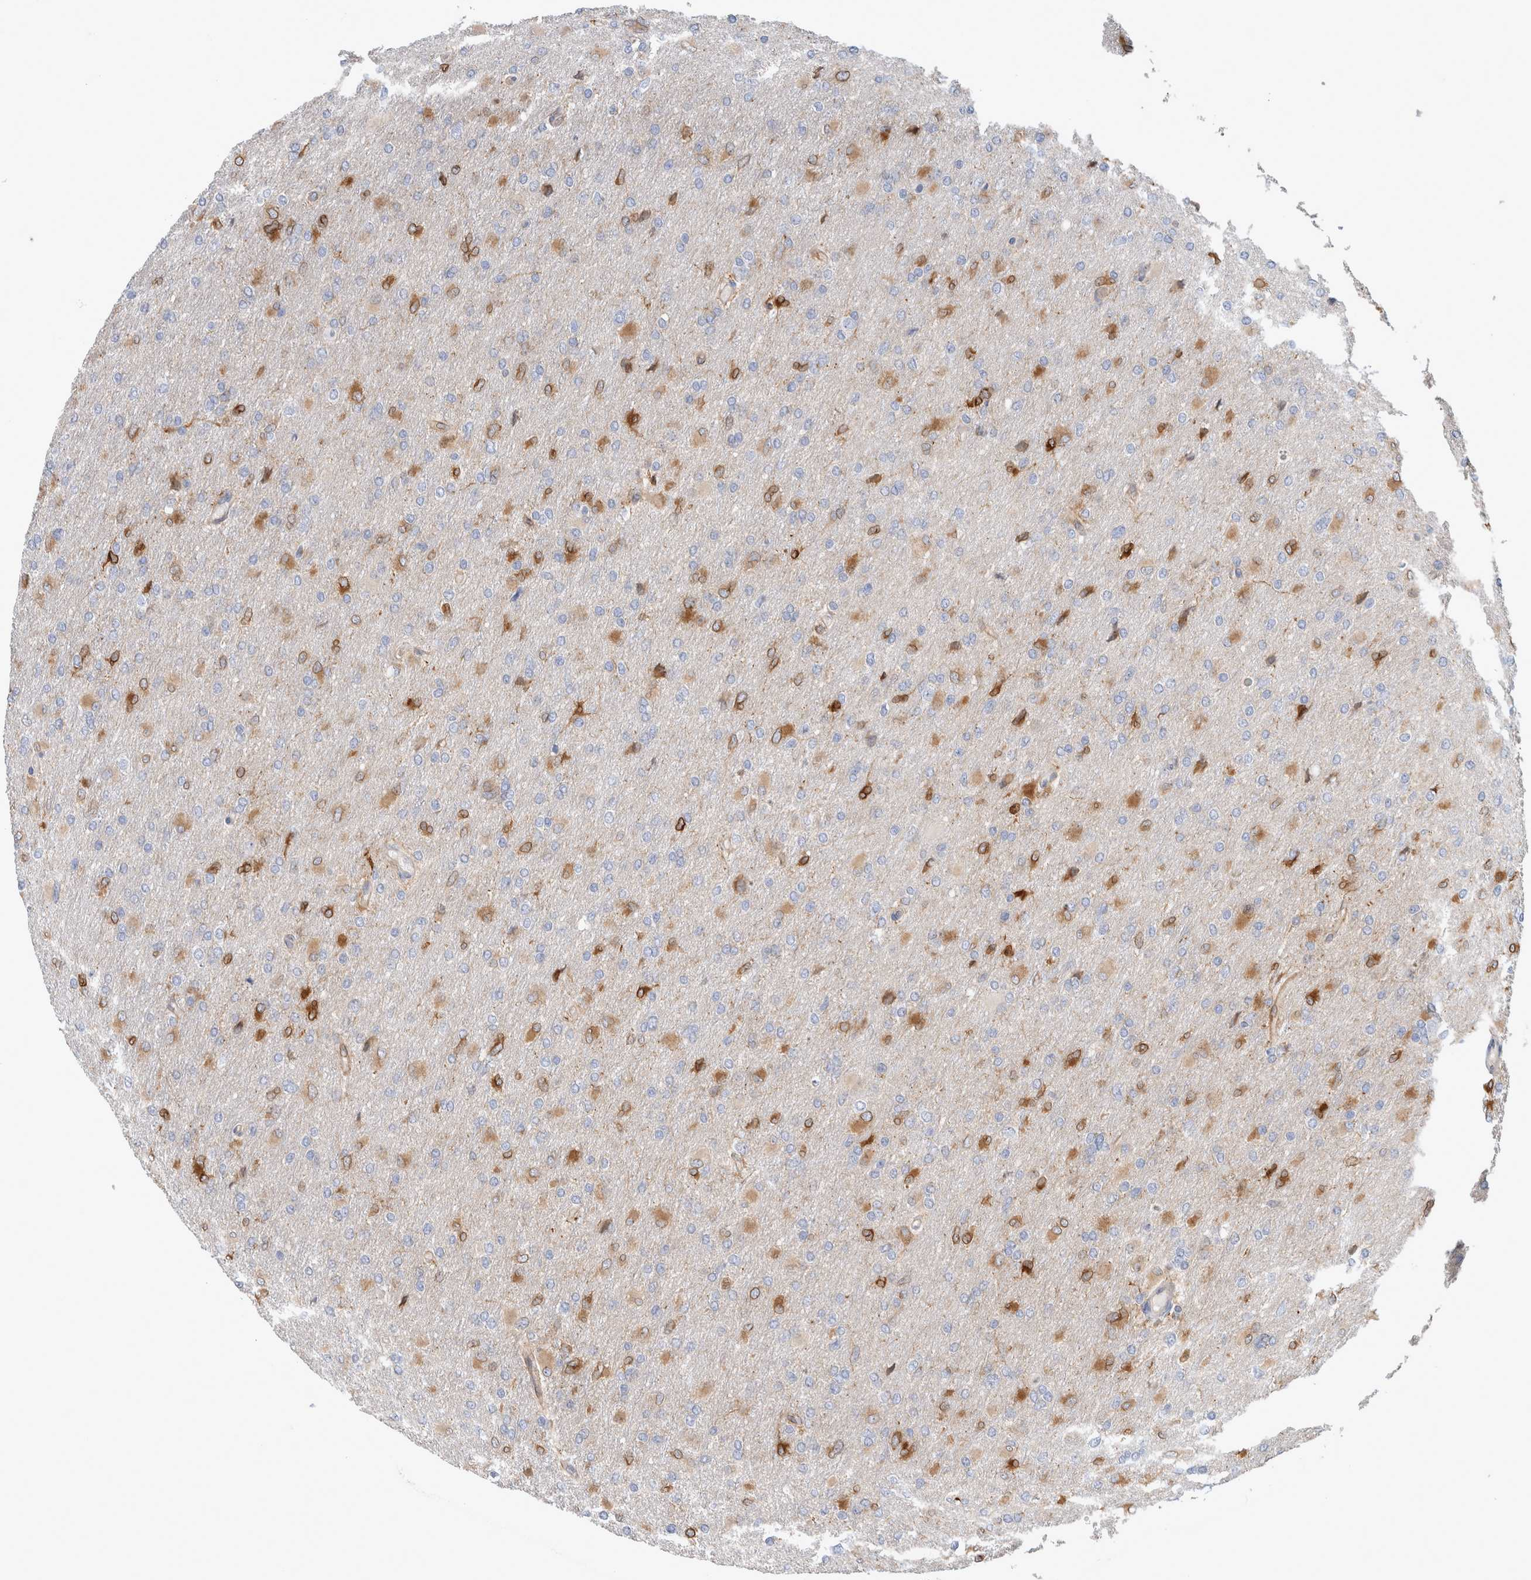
{"staining": {"intensity": "moderate", "quantity": "25%-75%", "location": "cytoplasmic/membranous"}, "tissue": "glioma", "cell_type": "Tumor cells", "image_type": "cancer", "snomed": [{"axis": "morphology", "description": "Glioma, malignant, High grade"}, {"axis": "topography", "description": "Cerebral cortex"}], "caption": "This is an image of immunohistochemistry (IHC) staining of glioma, which shows moderate staining in the cytoplasmic/membranous of tumor cells.", "gene": "CD55", "patient": {"sex": "female", "age": 36}}